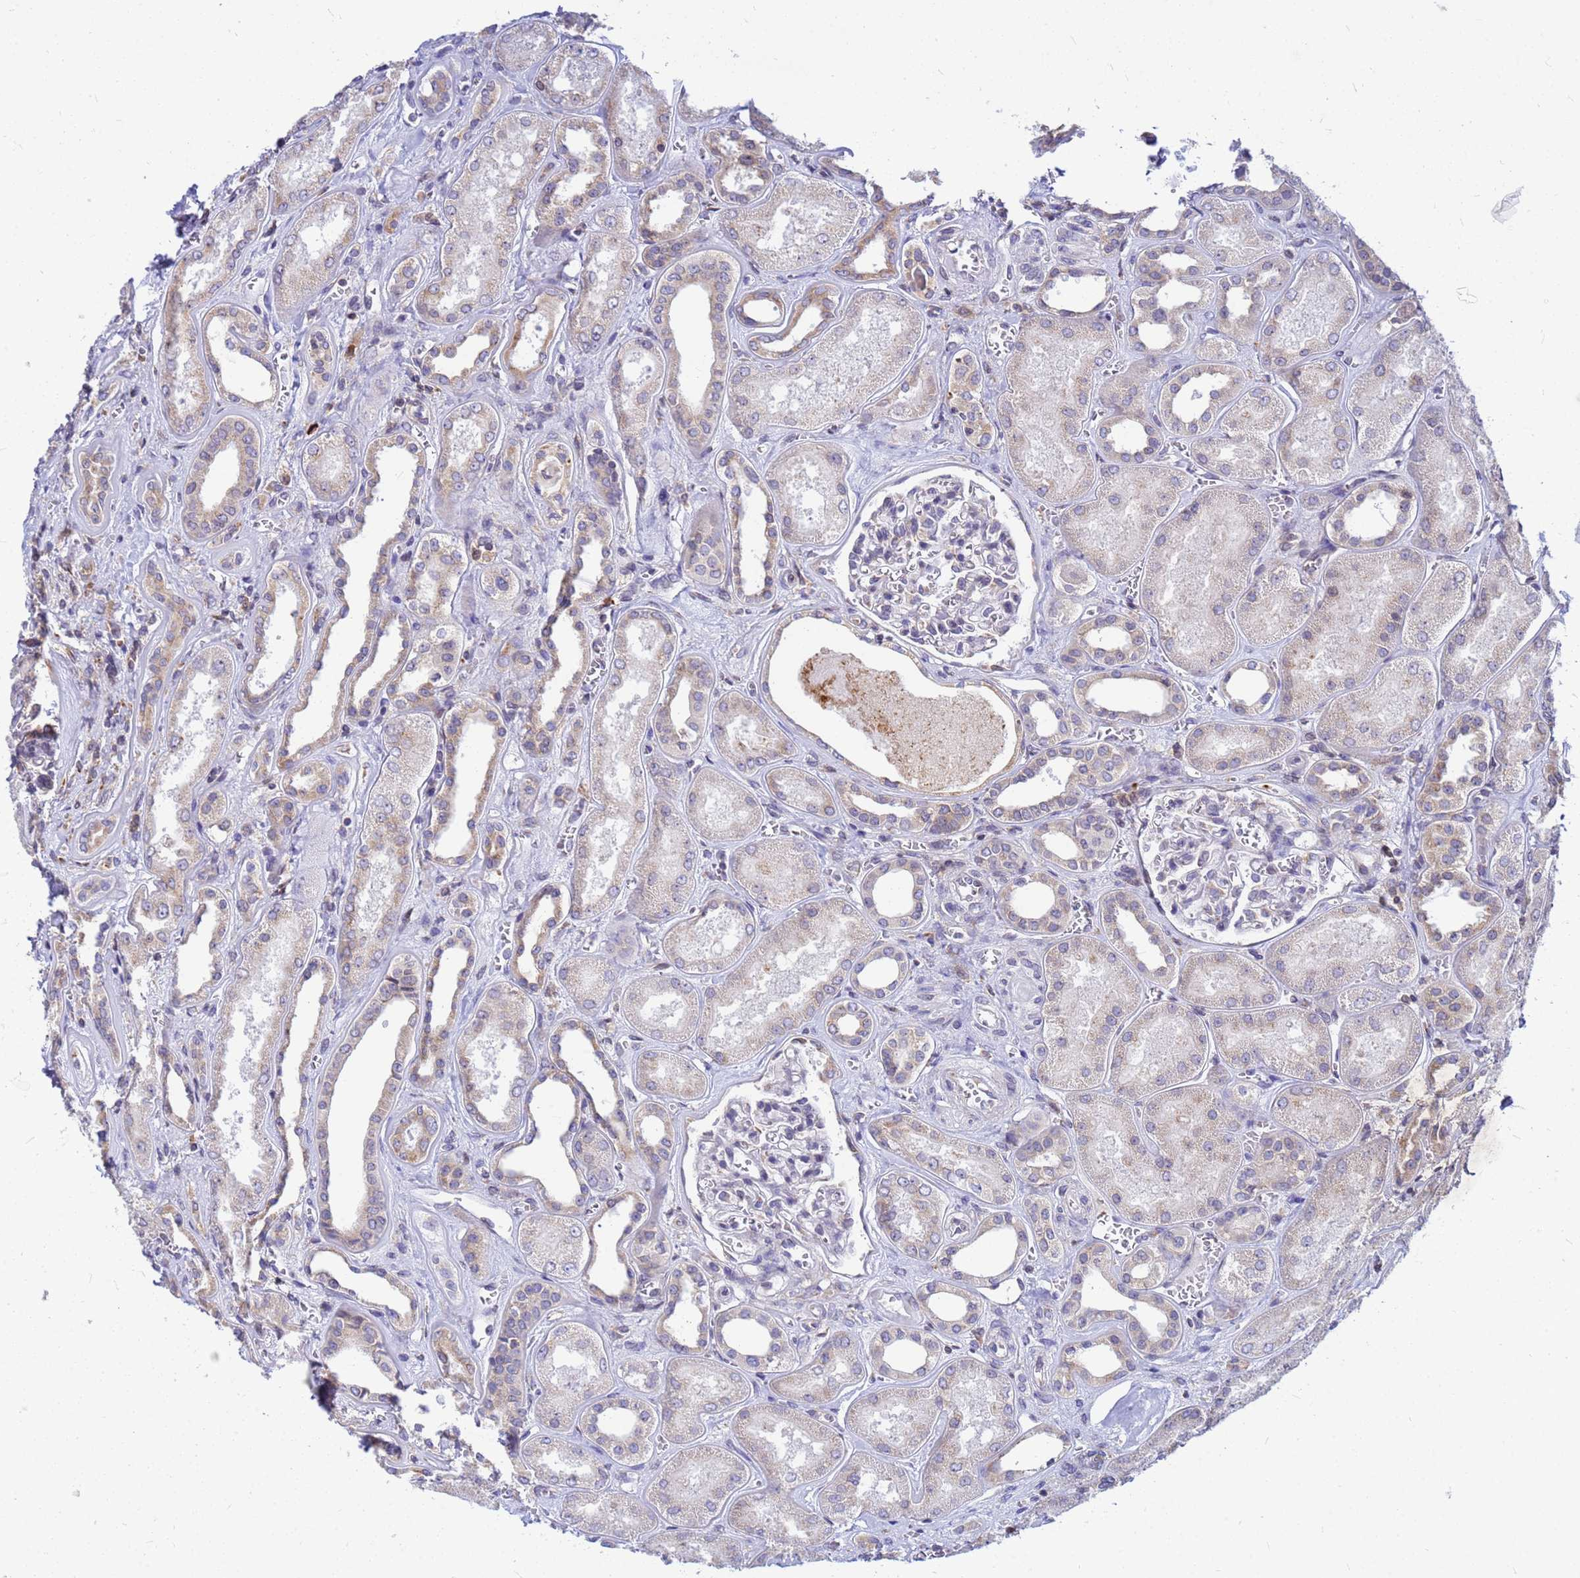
{"staining": {"intensity": "negative", "quantity": "none", "location": "none"}, "tissue": "kidney", "cell_type": "Cells in glomeruli", "image_type": "normal", "snomed": [{"axis": "morphology", "description": "Normal tissue, NOS"}, {"axis": "morphology", "description": "Adenocarcinoma, NOS"}, {"axis": "topography", "description": "Kidney"}], "caption": "Kidney was stained to show a protein in brown. There is no significant staining in cells in glomeruli. (Brightfield microscopy of DAB (3,3'-diaminobenzidine) immunohistochemistry at high magnification).", "gene": "SSR4", "patient": {"sex": "female", "age": 68}}